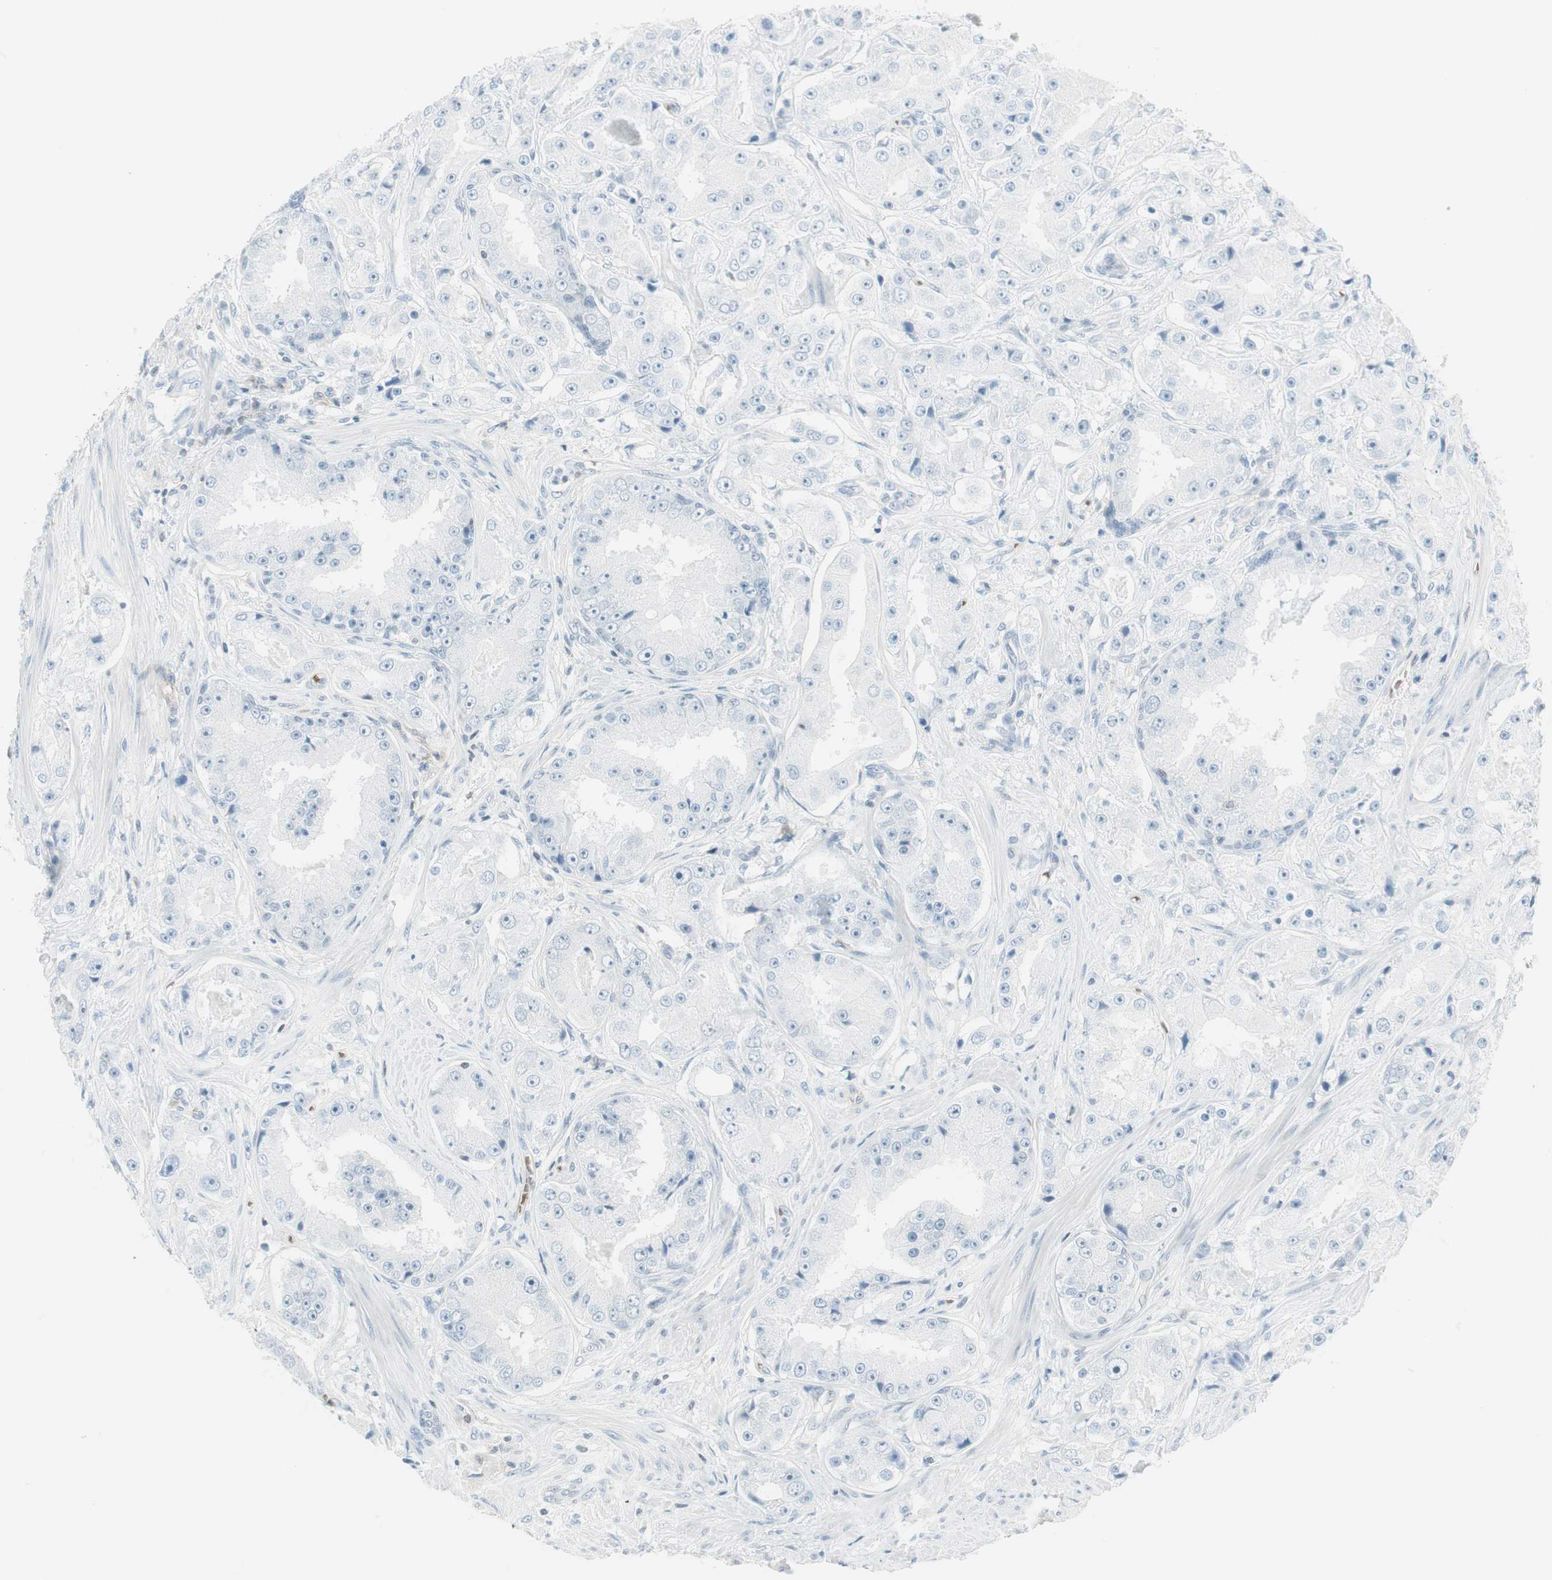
{"staining": {"intensity": "negative", "quantity": "none", "location": "none"}, "tissue": "prostate cancer", "cell_type": "Tumor cells", "image_type": "cancer", "snomed": [{"axis": "morphology", "description": "Adenocarcinoma, High grade"}, {"axis": "topography", "description": "Prostate"}], "caption": "Prostate cancer stained for a protein using immunohistochemistry (IHC) reveals no positivity tumor cells.", "gene": "MAP4K1", "patient": {"sex": "male", "age": 73}}